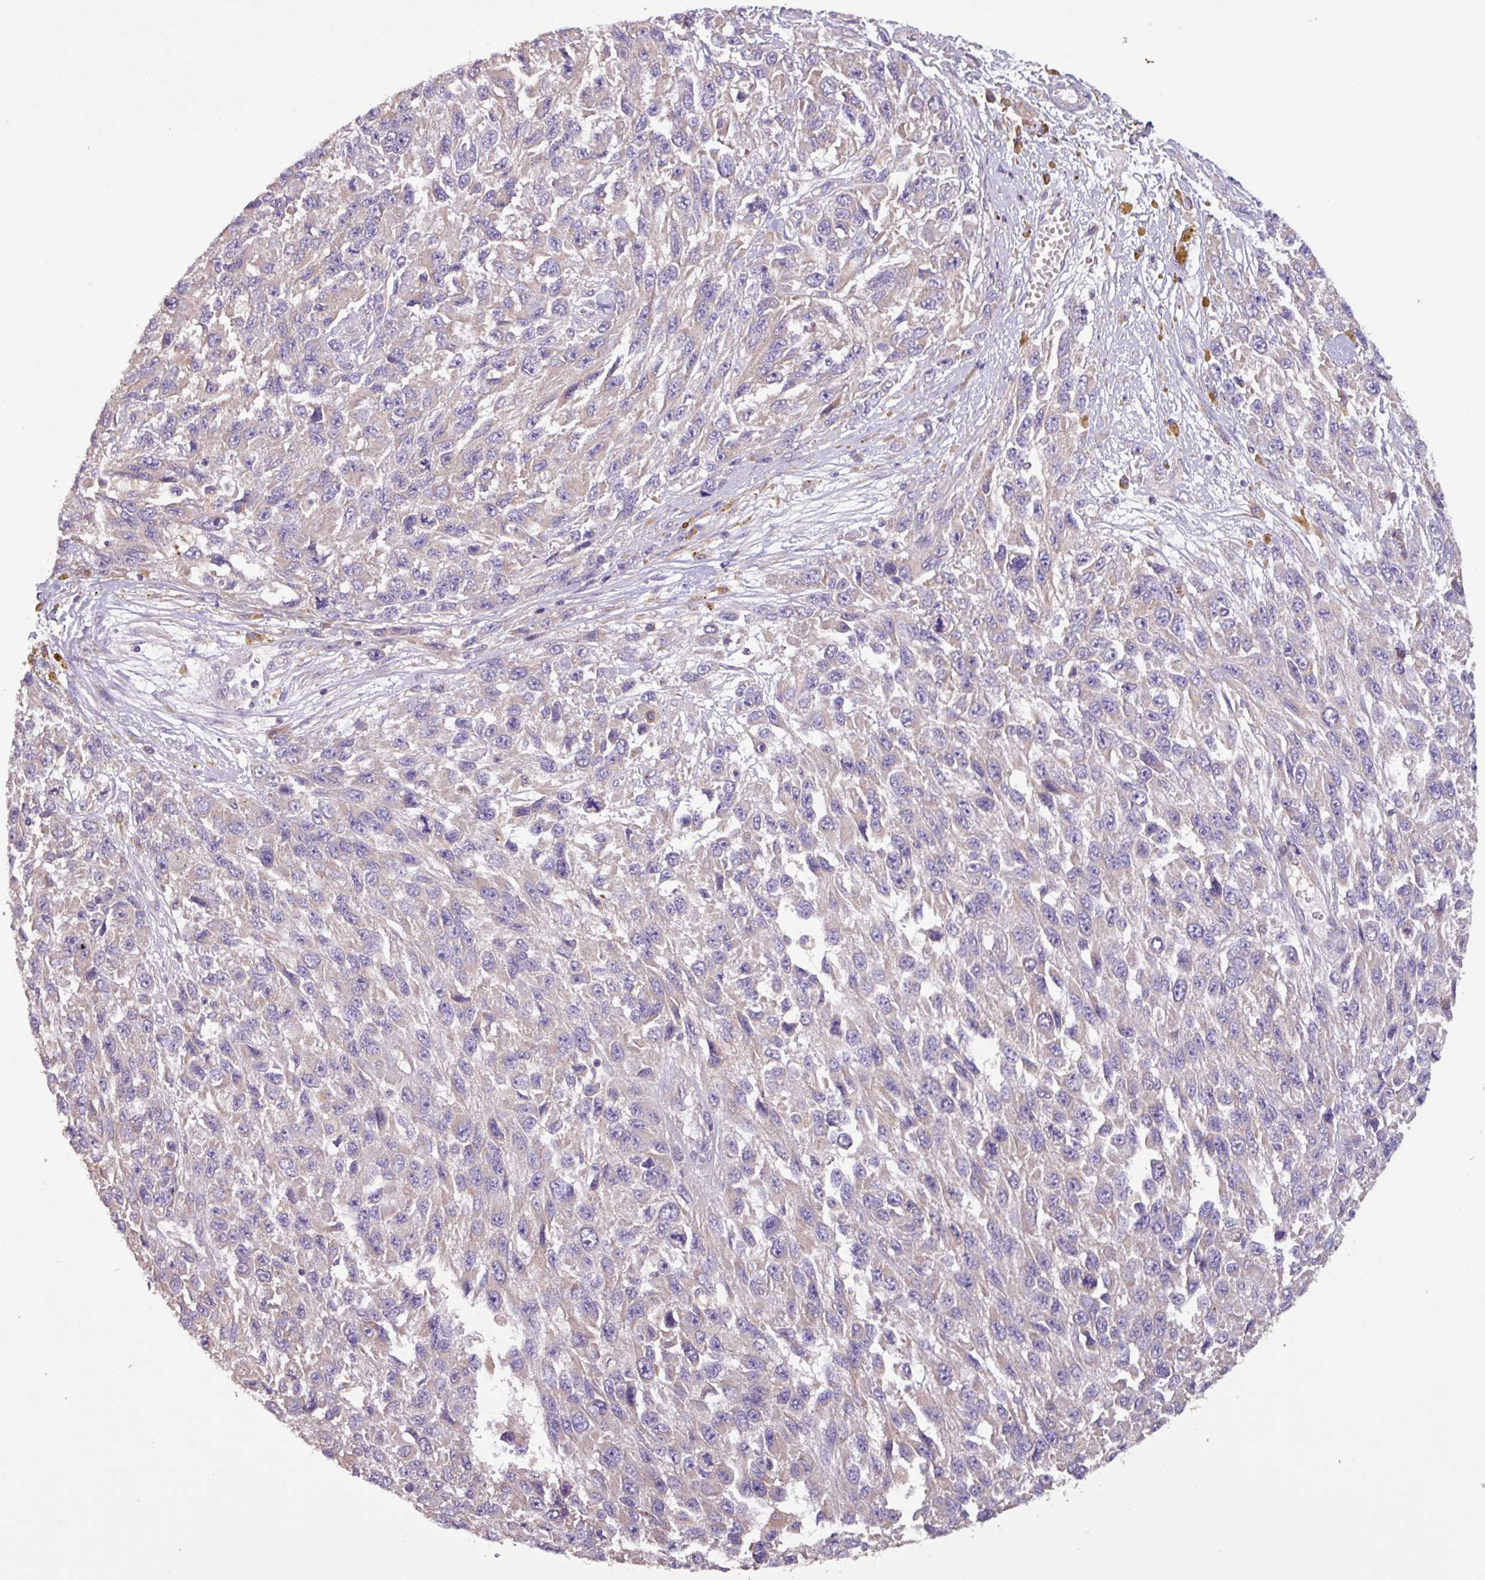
{"staining": {"intensity": "negative", "quantity": "none", "location": "none"}, "tissue": "melanoma", "cell_type": "Tumor cells", "image_type": "cancer", "snomed": [{"axis": "morphology", "description": "Malignant melanoma, NOS"}, {"axis": "topography", "description": "Skin"}], "caption": "Immunohistochemical staining of malignant melanoma displays no significant expression in tumor cells. Nuclei are stained in blue.", "gene": "PTPRQ", "patient": {"sex": "female", "age": 96}}